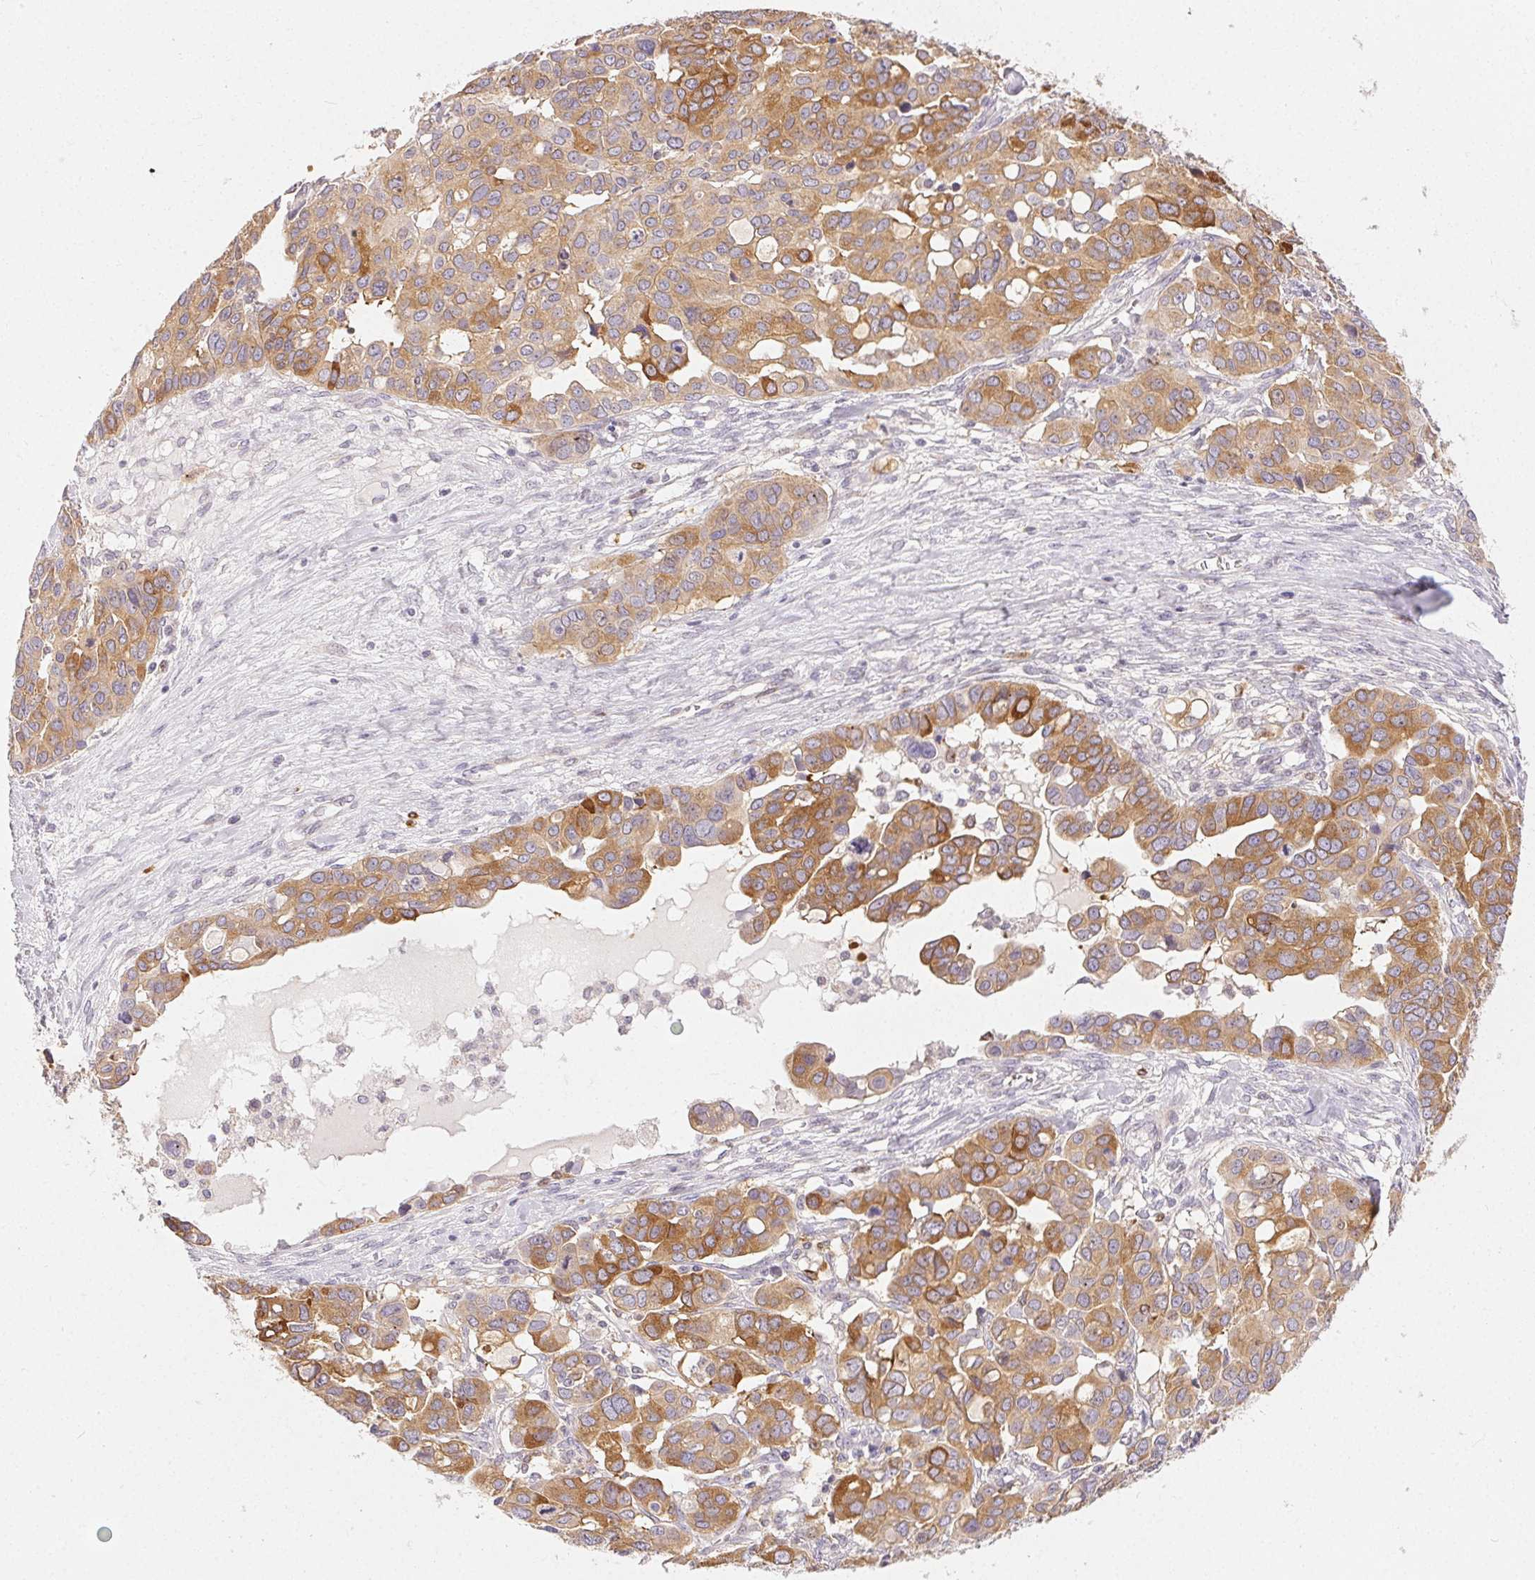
{"staining": {"intensity": "moderate", "quantity": ">75%", "location": "cytoplasmic/membranous"}, "tissue": "ovarian cancer", "cell_type": "Tumor cells", "image_type": "cancer", "snomed": [{"axis": "morphology", "description": "Carcinoma, endometroid"}, {"axis": "topography", "description": "Ovary"}], "caption": "Ovarian cancer (endometroid carcinoma) tissue shows moderate cytoplasmic/membranous positivity in approximately >75% of tumor cells, visualized by immunohistochemistry.", "gene": "RPGRIP1", "patient": {"sex": "female", "age": 78}}